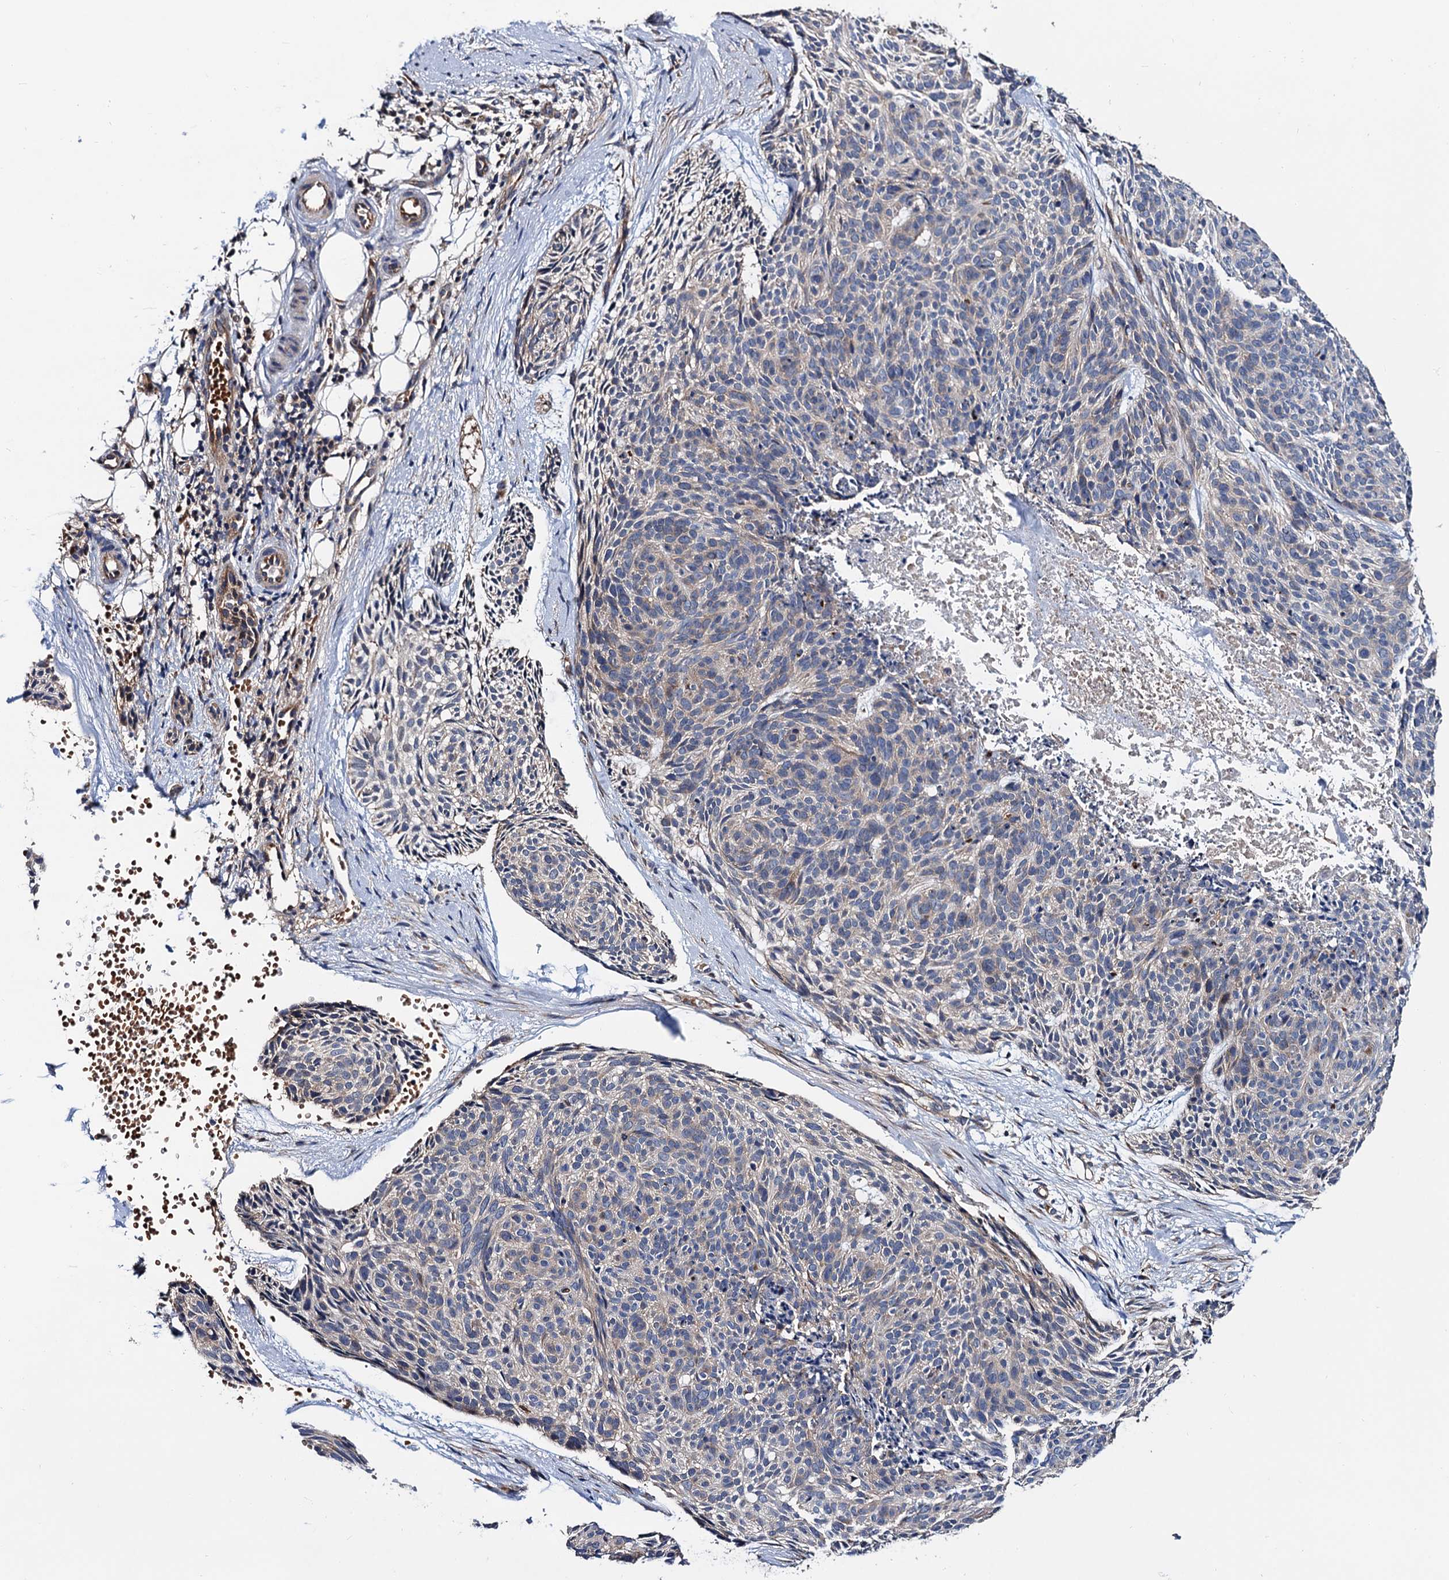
{"staining": {"intensity": "negative", "quantity": "none", "location": "none"}, "tissue": "skin cancer", "cell_type": "Tumor cells", "image_type": "cancer", "snomed": [{"axis": "morphology", "description": "Normal tissue, NOS"}, {"axis": "morphology", "description": "Basal cell carcinoma"}, {"axis": "topography", "description": "Skin"}], "caption": "Immunohistochemical staining of human skin cancer (basal cell carcinoma) shows no significant staining in tumor cells.", "gene": "TRMT112", "patient": {"sex": "male", "age": 66}}